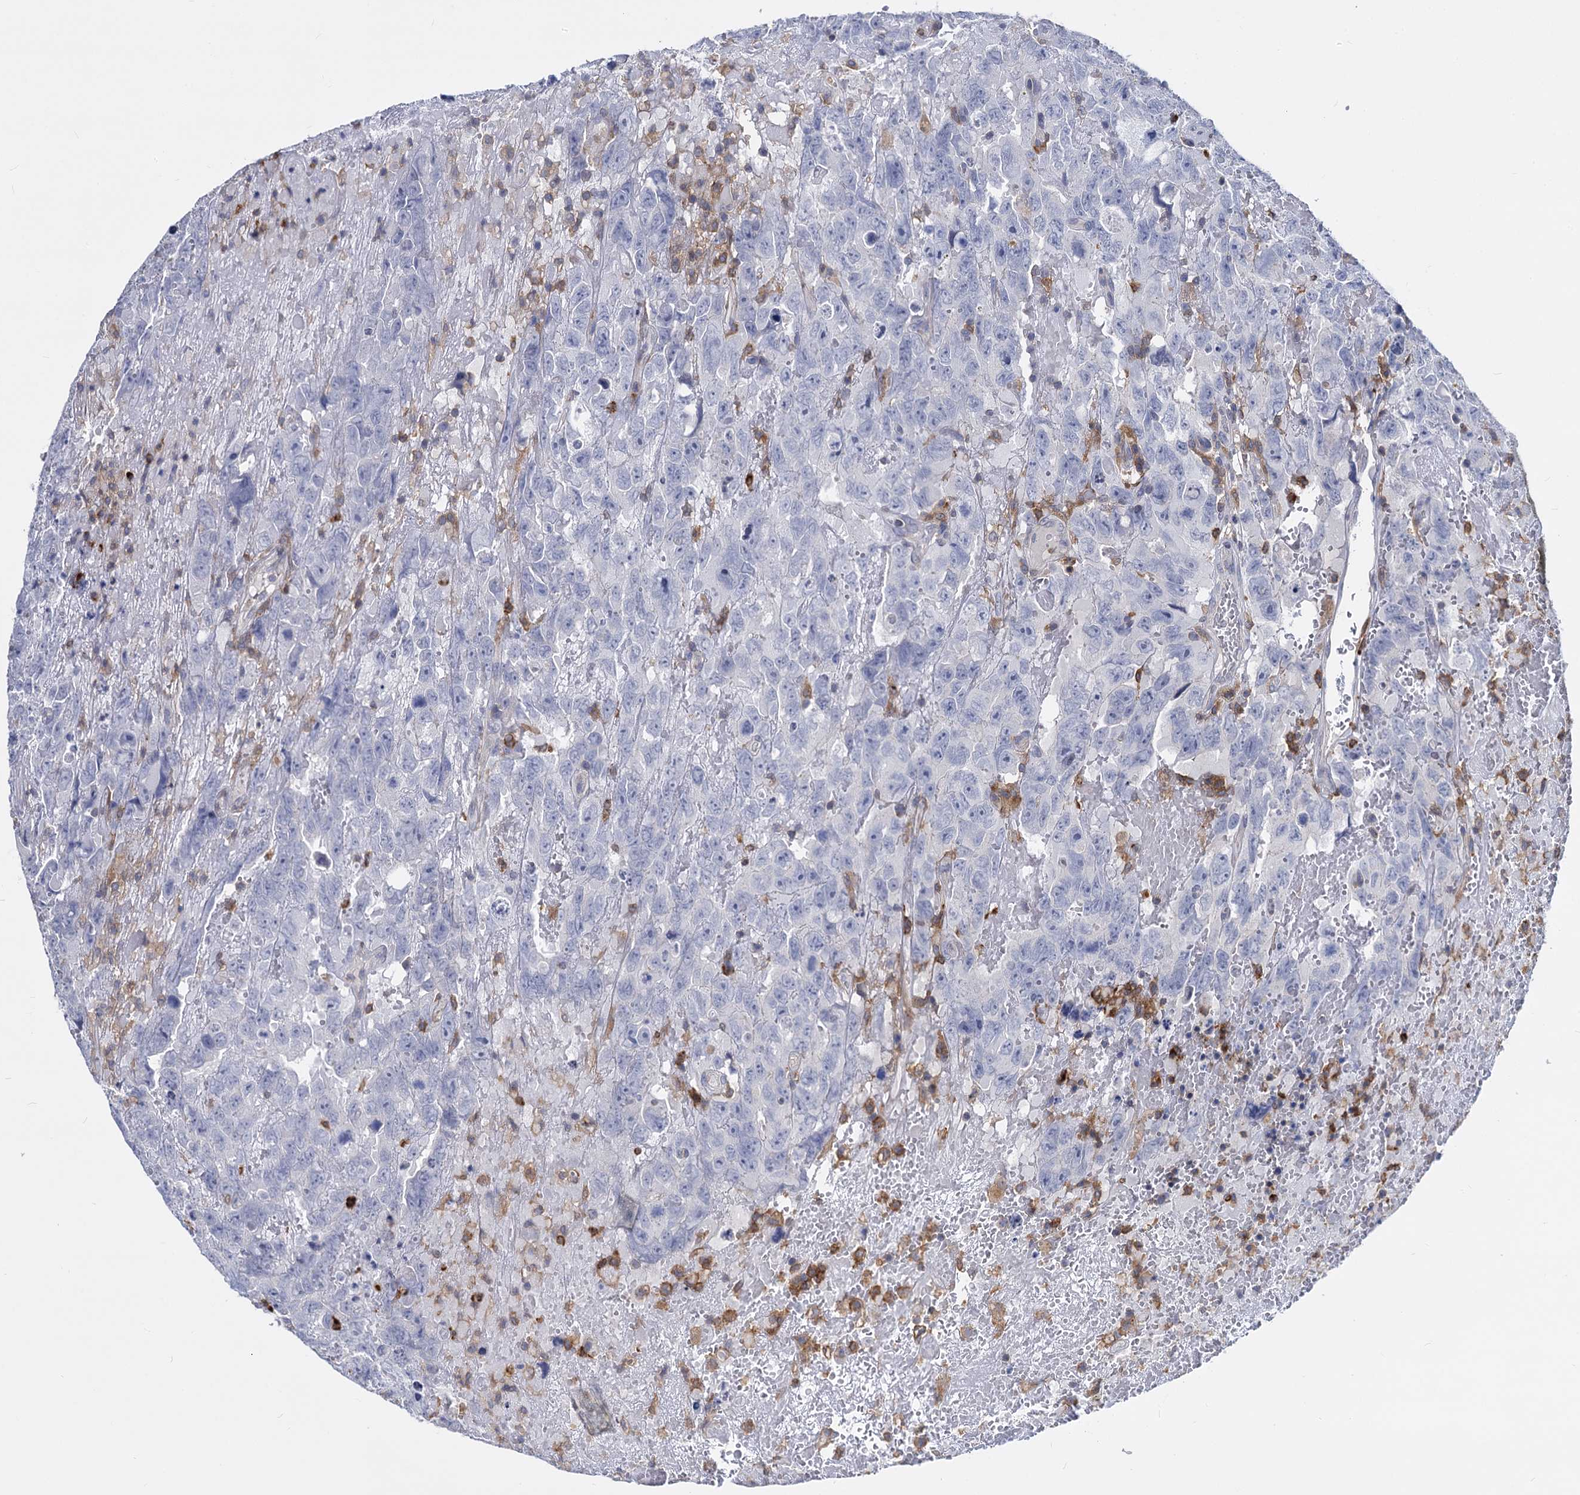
{"staining": {"intensity": "negative", "quantity": "none", "location": "none"}, "tissue": "testis cancer", "cell_type": "Tumor cells", "image_type": "cancer", "snomed": [{"axis": "morphology", "description": "Carcinoma, Embryonal, NOS"}, {"axis": "topography", "description": "Testis"}], "caption": "A photomicrograph of testis cancer (embryonal carcinoma) stained for a protein exhibits no brown staining in tumor cells.", "gene": "RHOG", "patient": {"sex": "male", "age": 45}}